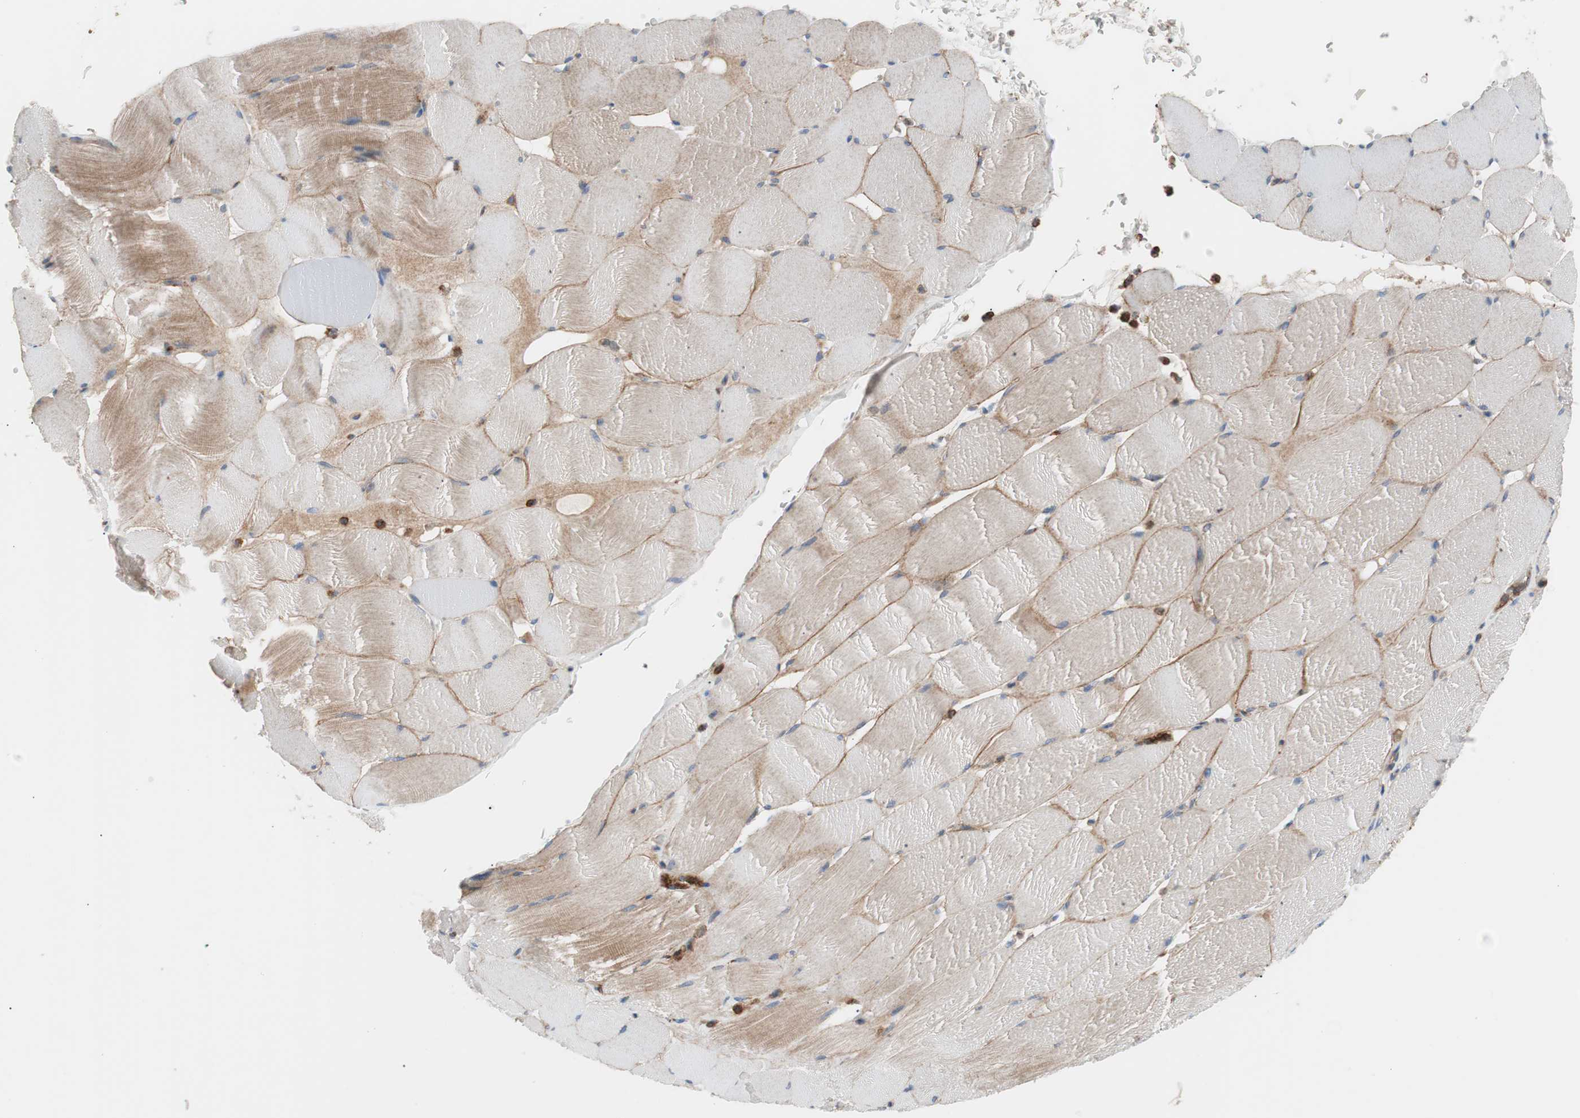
{"staining": {"intensity": "moderate", "quantity": ">75%", "location": "cytoplasmic/membranous"}, "tissue": "skeletal muscle", "cell_type": "Myocytes", "image_type": "normal", "snomed": [{"axis": "morphology", "description": "Normal tissue, NOS"}, {"axis": "topography", "description": "Skeletal muscle"}], "caption": "Immunohistochemical staining of benign human skeletal muscle displays moderate cytoplasmic/membranous protein expression in approximately >75% of myocytes.", "gene": "FLOT2", "patient": {"sex": "male", "age": 62}}